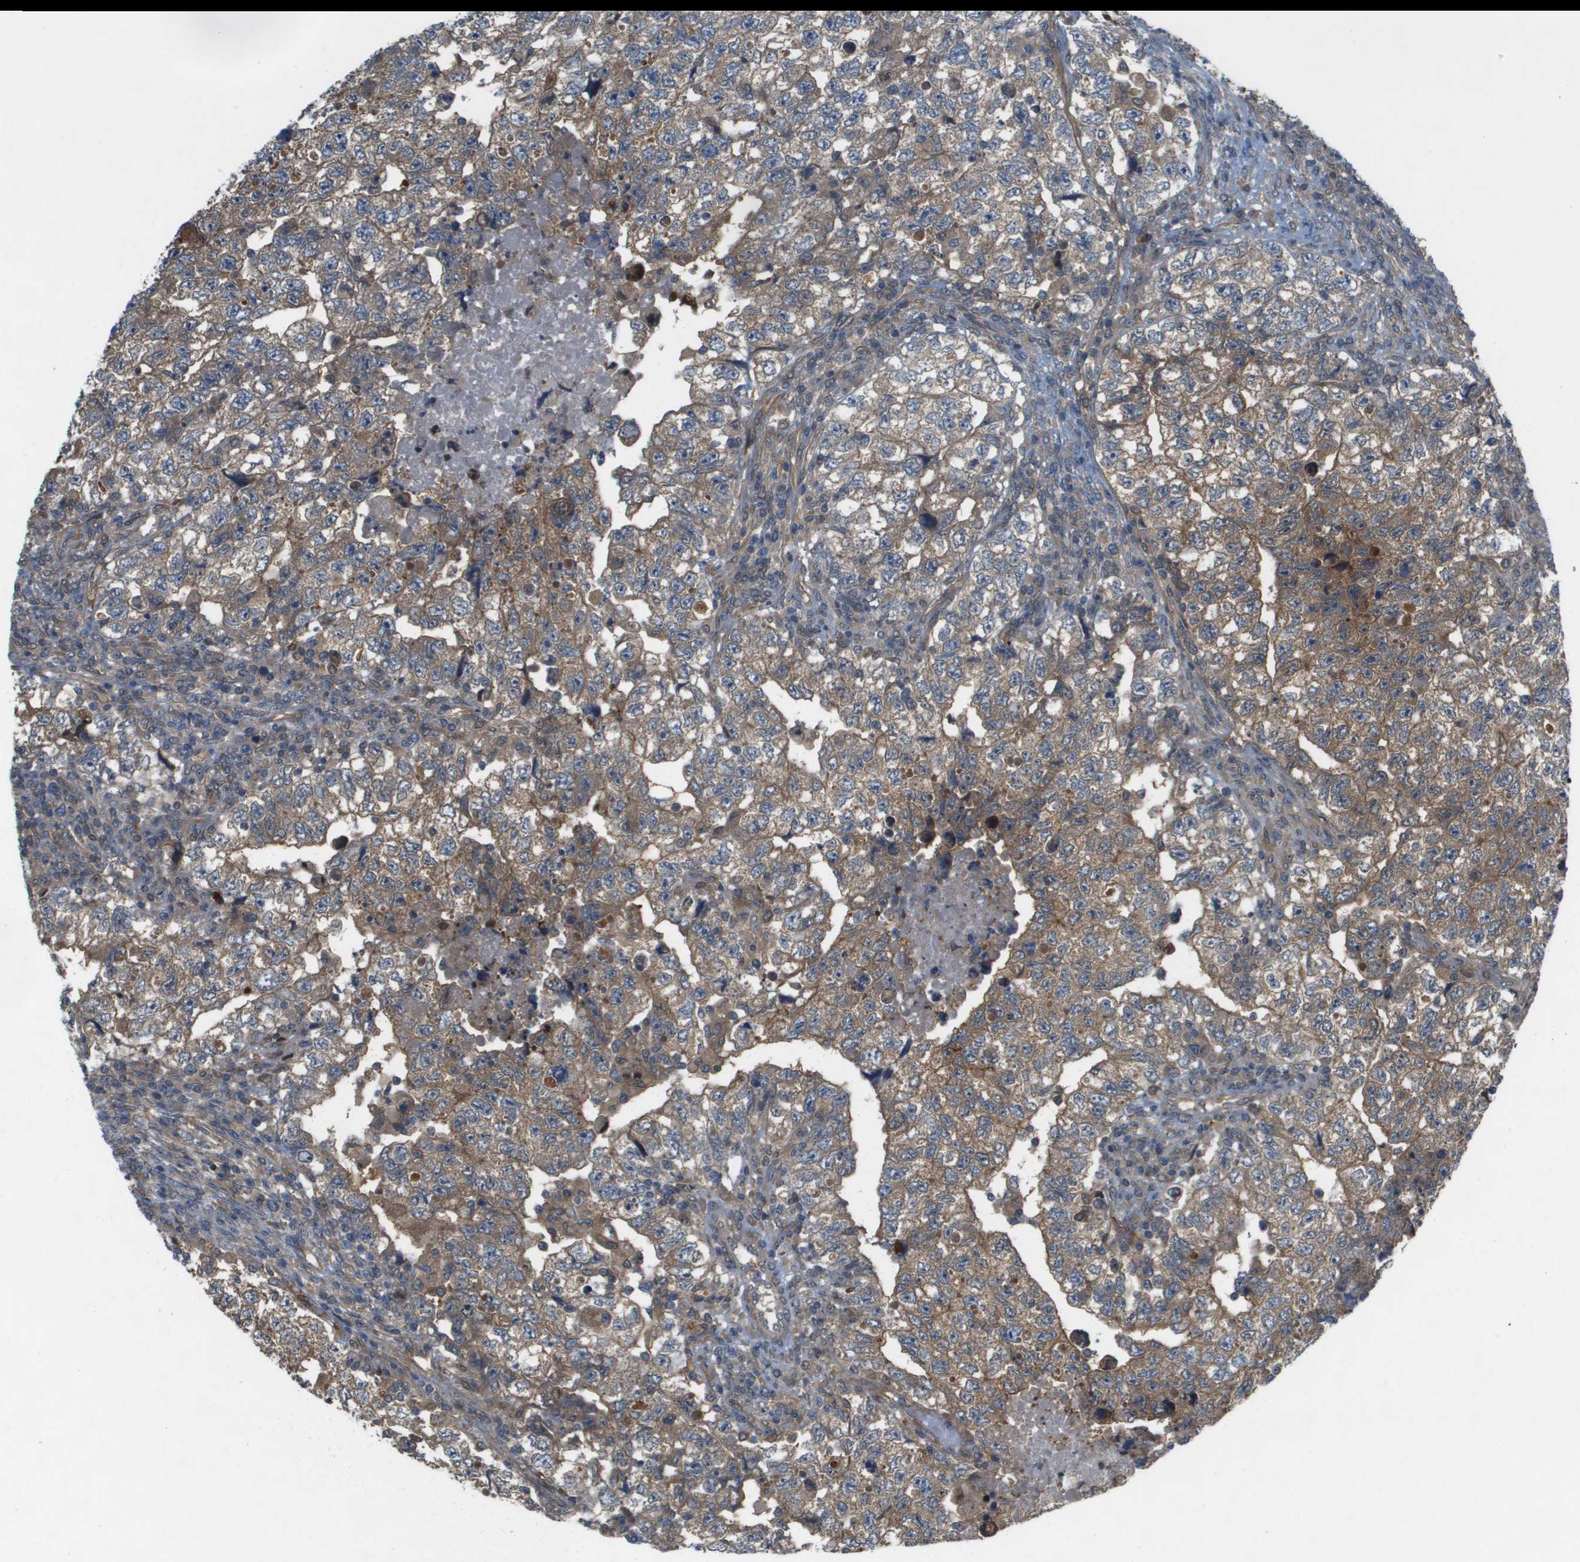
{"staining": {"intensity": "moderate", "quantity": ">75%", "location": "cytoplasmic/membranous"}, "tissue": "testis cancer", "cell_type": "Tumor cells", "image_type": "cancer", "snomed": [{"axis": "morphology", "description": "Carcinoma, Embryonal, NOS"}, {"axis": "topography", "description": "Testis"}], "caption": "High-magnification brightfield microscopy of testis embryonal carcinoma stained with DAB (3,3'-diaminobenzidine) (brown) and counterstained with hematoxylin (blue). tumor cells exhibit moderate cytoplasmic/membranous staining is identified in about>75% of cells.", "gene": "PALD1", "patient": {"sex": "male", "age": 36}}